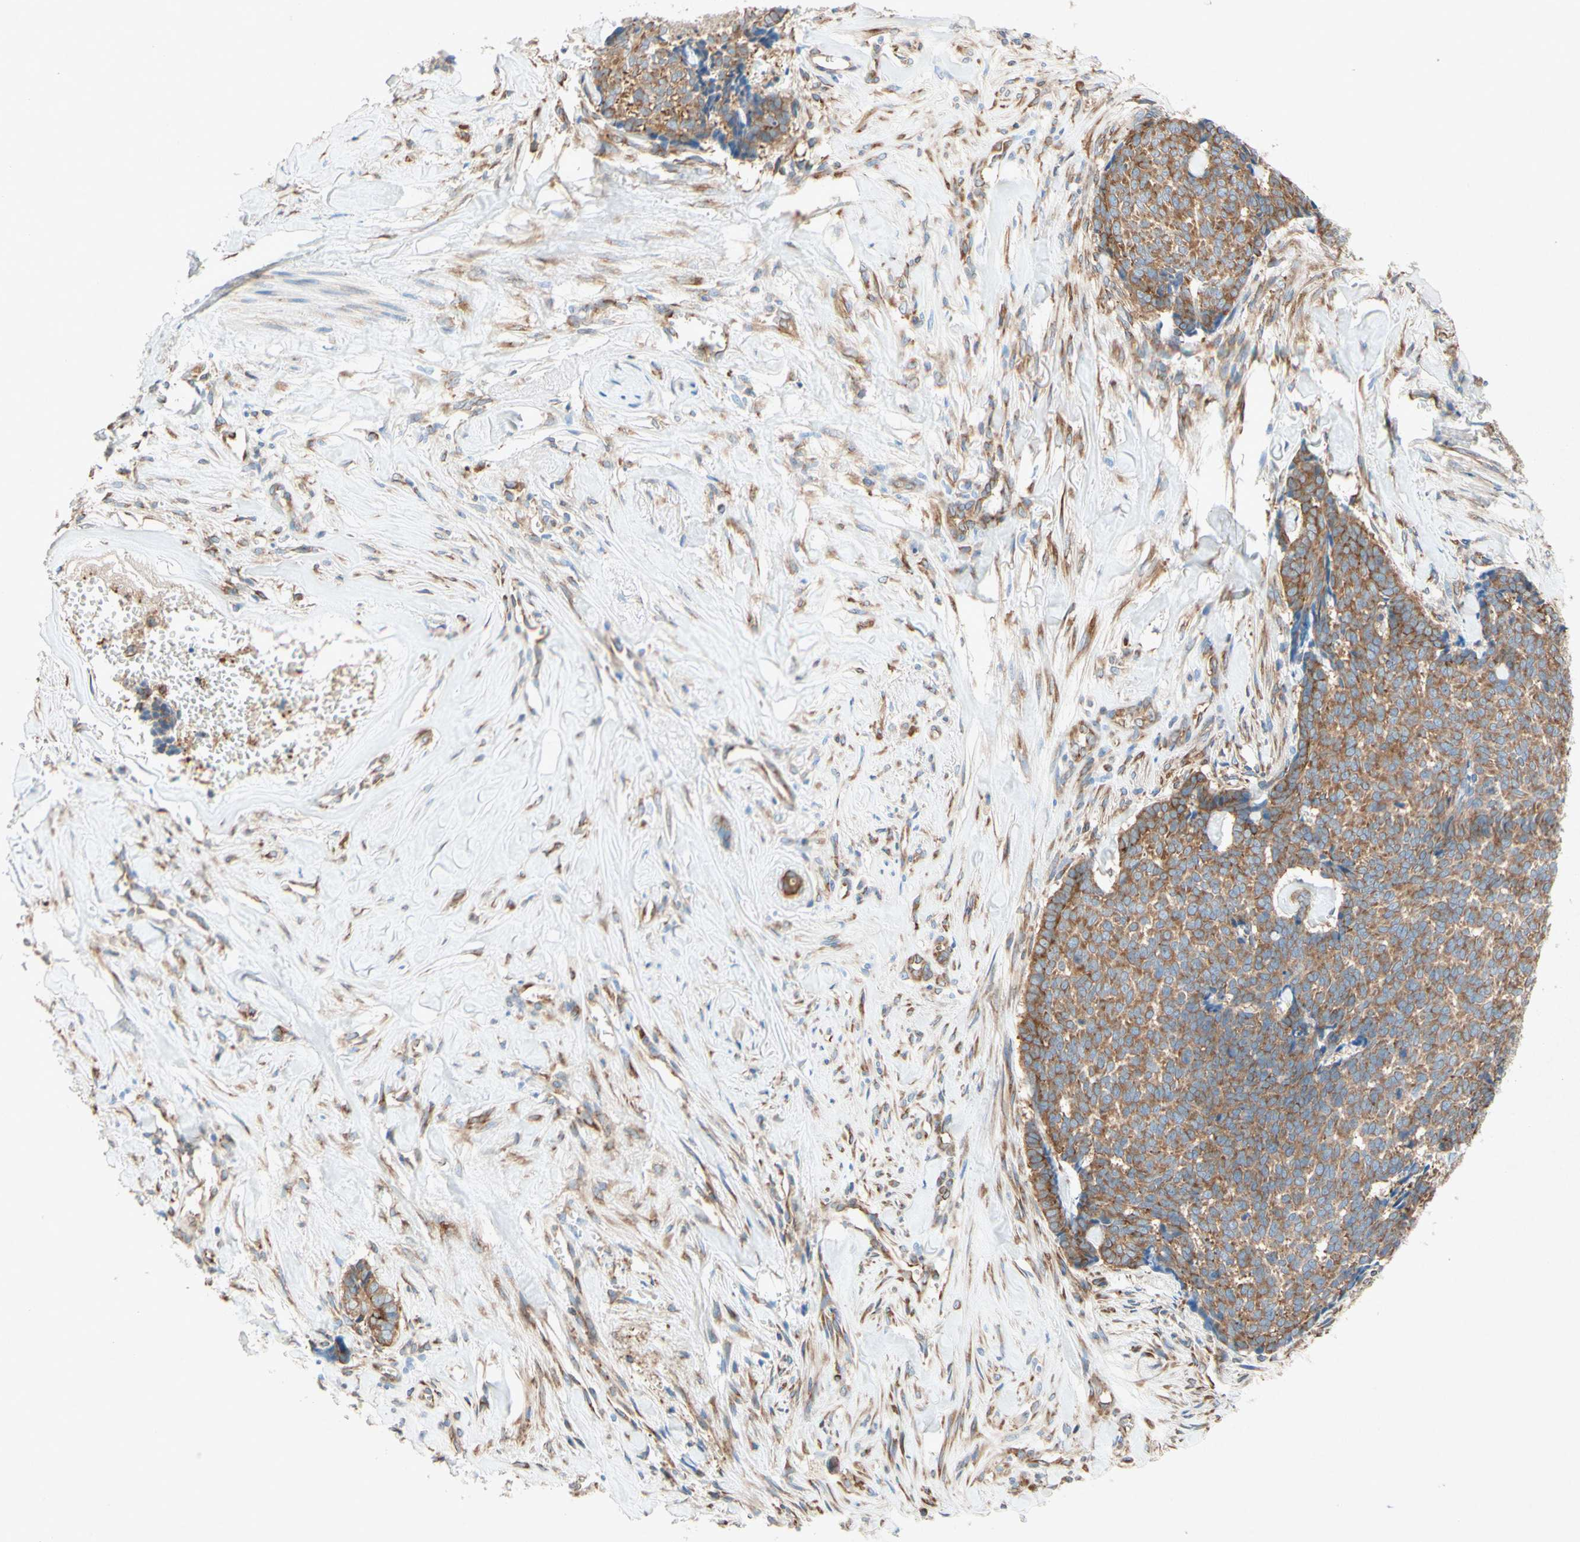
{"staining": {"intensity": "moderate", "quantity": ">75%", "location": "cytoplasmic/membranous"}, "tissue": "skin cancer", "cell_type": "Tumor cells", "image_type": "cancer", "snomed": [{"axis": "morphology", "description": "Basal cell carcinoma"}, {"axis": "topography", "description": "Skin"}], "caption": "The histopathology image exhibits staining of basal cell carcinoma (skin), revealing moderate cytoplasmic/membranous protein positivity (brown color) within tumor cells. The protein of interest is shown in brown color, while the nuclei are stained blue.", "gene": "PABPC1", "patient": {"sex": "male", "age": 84}}